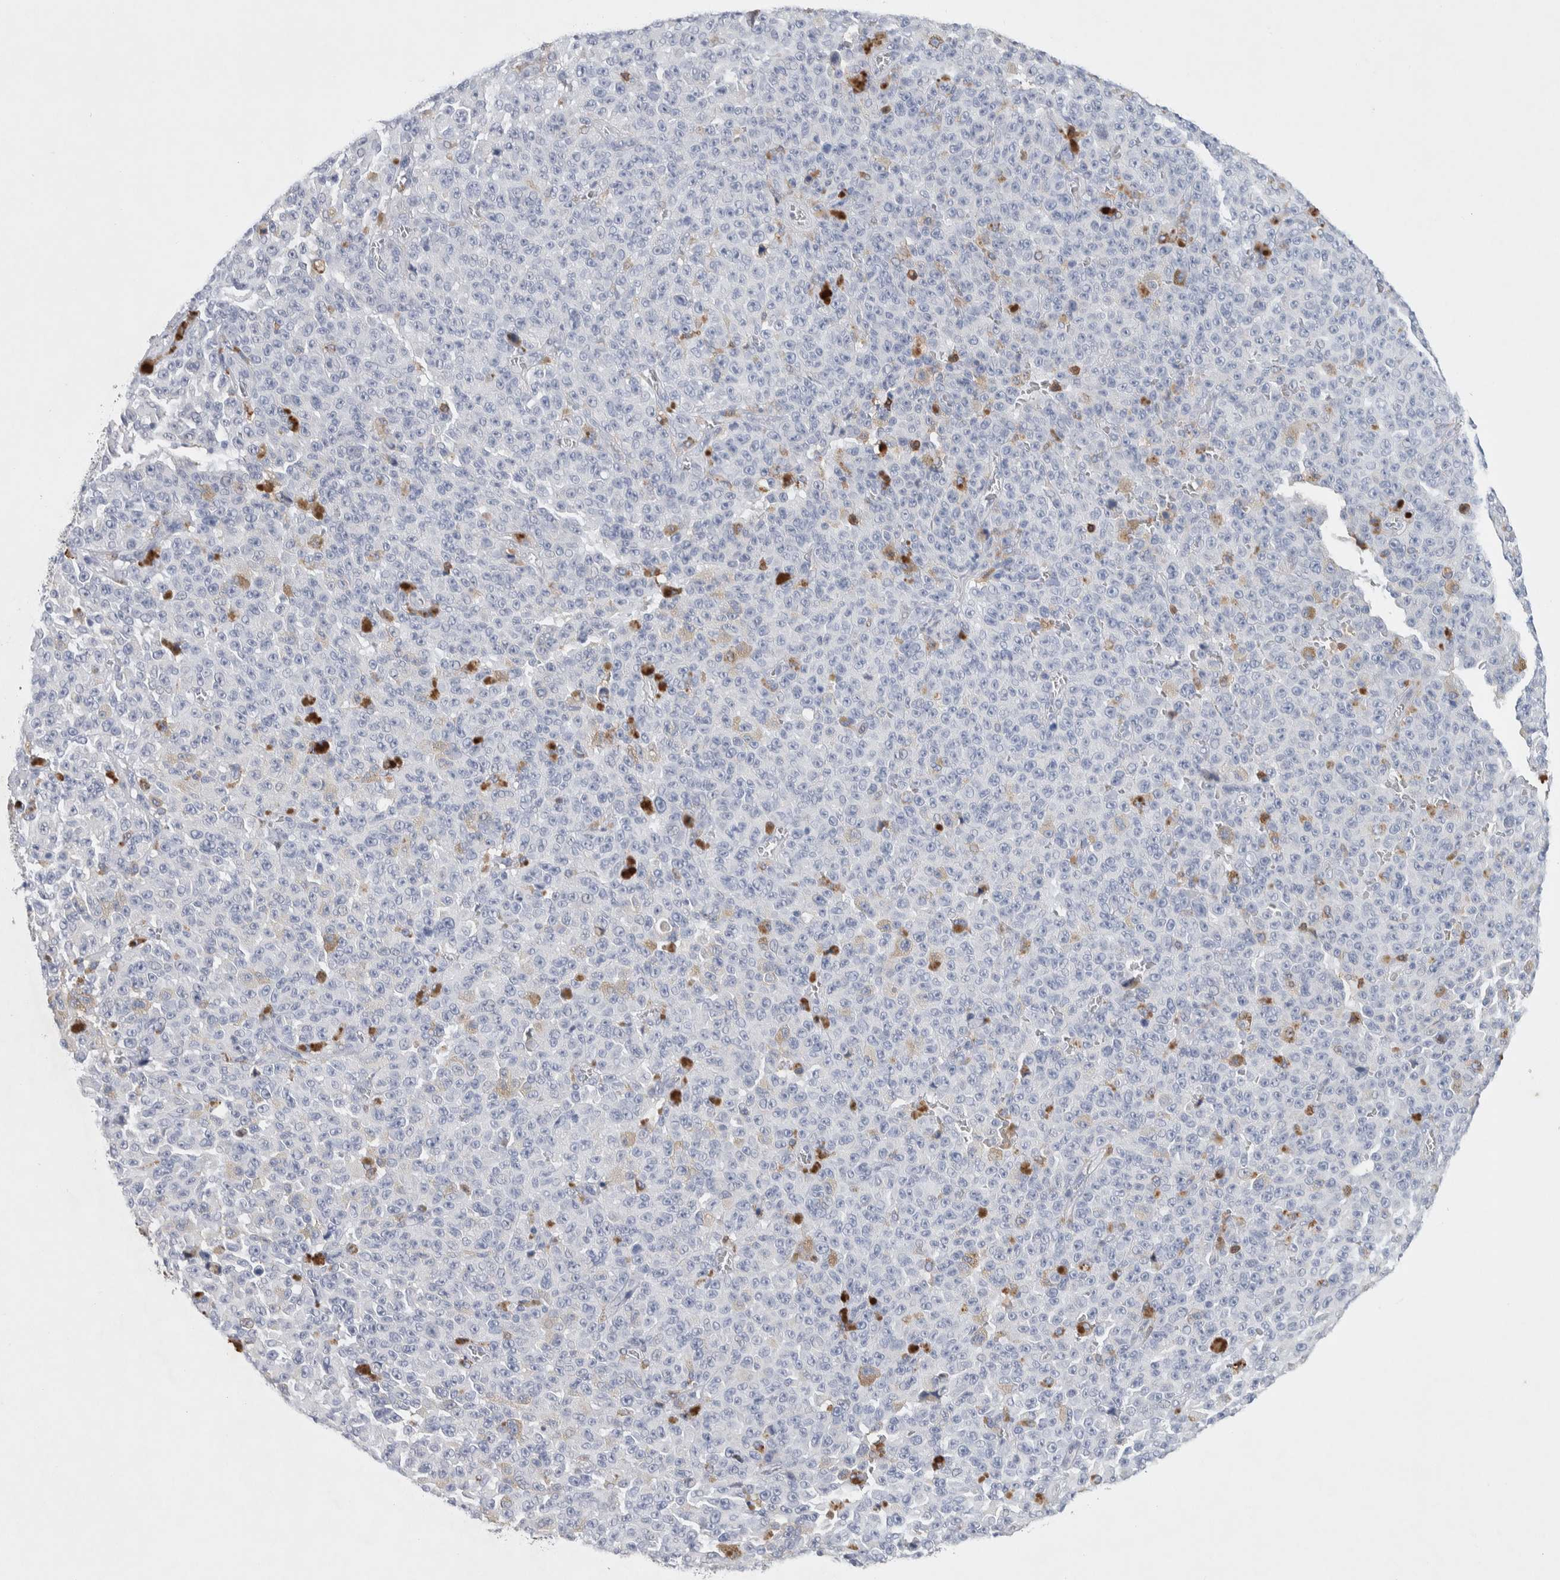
{"staining": {"intensity": "negative", "quantity": "none", "location": "none"}, "tissue": "melanoma", "cell_type": "Tumor cells", "image_type": "cancer", "snomed": [{"axis": "morphology", "description": "Malignant melanoma, NOS"}, {"axis": "topography", "description": "Skin"}], "caption": "Tumor cells are negative for brown protein staining in malignant melanoma. (DAB immunohistochemistry (IHC), high magnification).", "gene": "NCF2", "patient": {"sex": "female", "age": 82}}